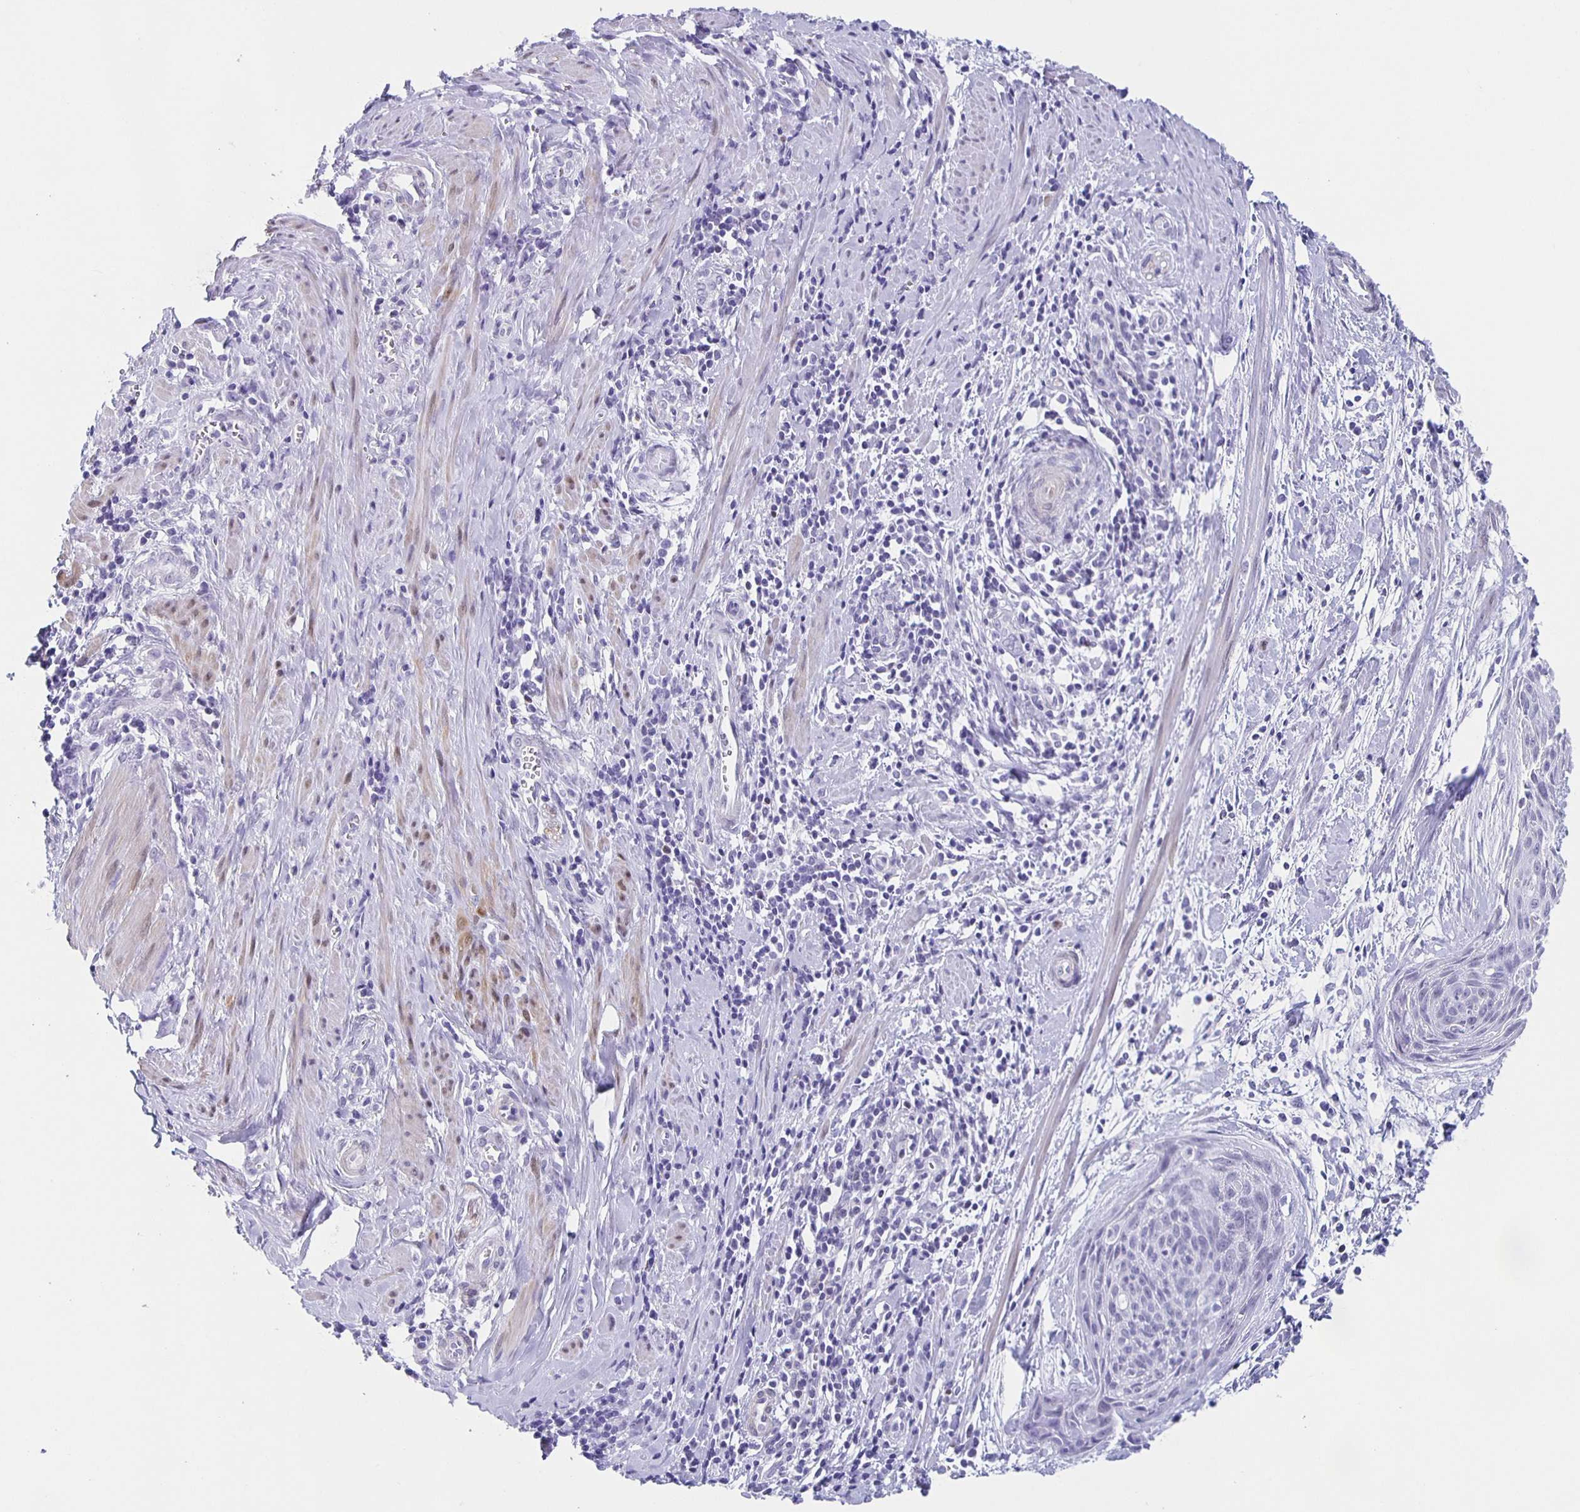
{"staining": {"intensity": "negative", "quantity": "none", "location": "none"}, "tissue": "cervical cancer", "cell_type": "Tumor cells", "image_type": "cancer", "snomed": [{"axis": "morphology", "description": "Squamous cell carcinoma, NOS"}, {"axis": "topography", "description": "Cervix"}], "caption": "Immunohistochemistry (IHC) micrograph of cervical cancer (squamous cell carcinoma) stained for a protein (brown), which demonstrates no positivity in tumor cells. (DAB (3,3'-diaminobenzidine) immunohistochemistry, high magnification).", "gene": "TPPP", "patient": {"sex": "female", "age": 55}}